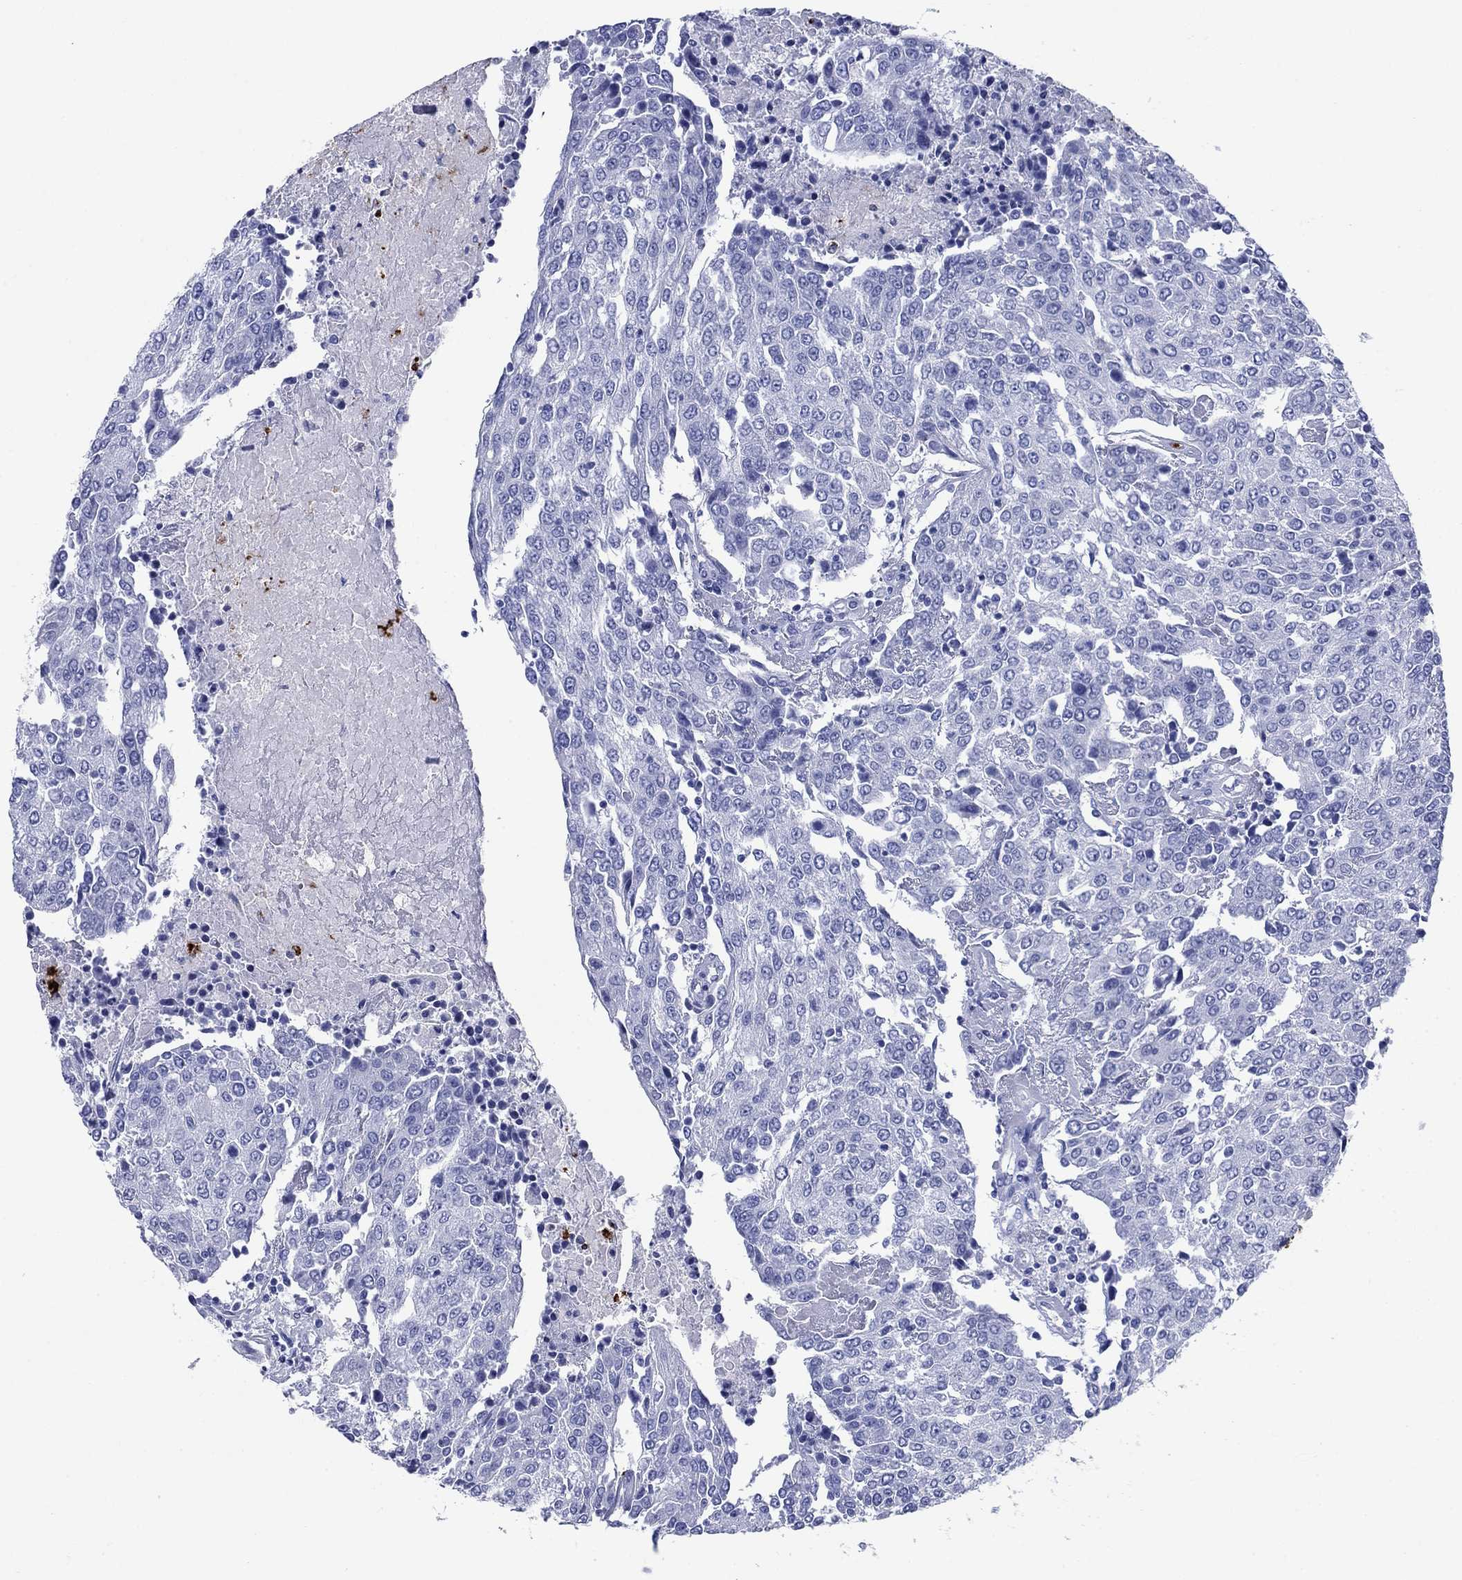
{"staining": {"intensity": "negative", "quantity": "none", "location": "none"}, "tissue": "urothelial cancer", "cell_type": "Tumor cells", "image_type": "cancer", "snomed": [{"axis": "morphology", "description": "Urothelial carcinoma, High grade"}, {"axis": "topography", "description": "Urinary bladder"}], "caption": "This image is of urothelial carcinoma (high-grade) stained with IHC to label a protein in brown with the nuclei are counter-stained blue. There is no expression in tumor cells. (Stains: DAB immunohistochemistry (IHC) with hematoxylin counter stain, Microscopy: brightfield microscopy at high magnification).", "gene": "AZU1", "patient": {"sex": "female", "age": 85}}